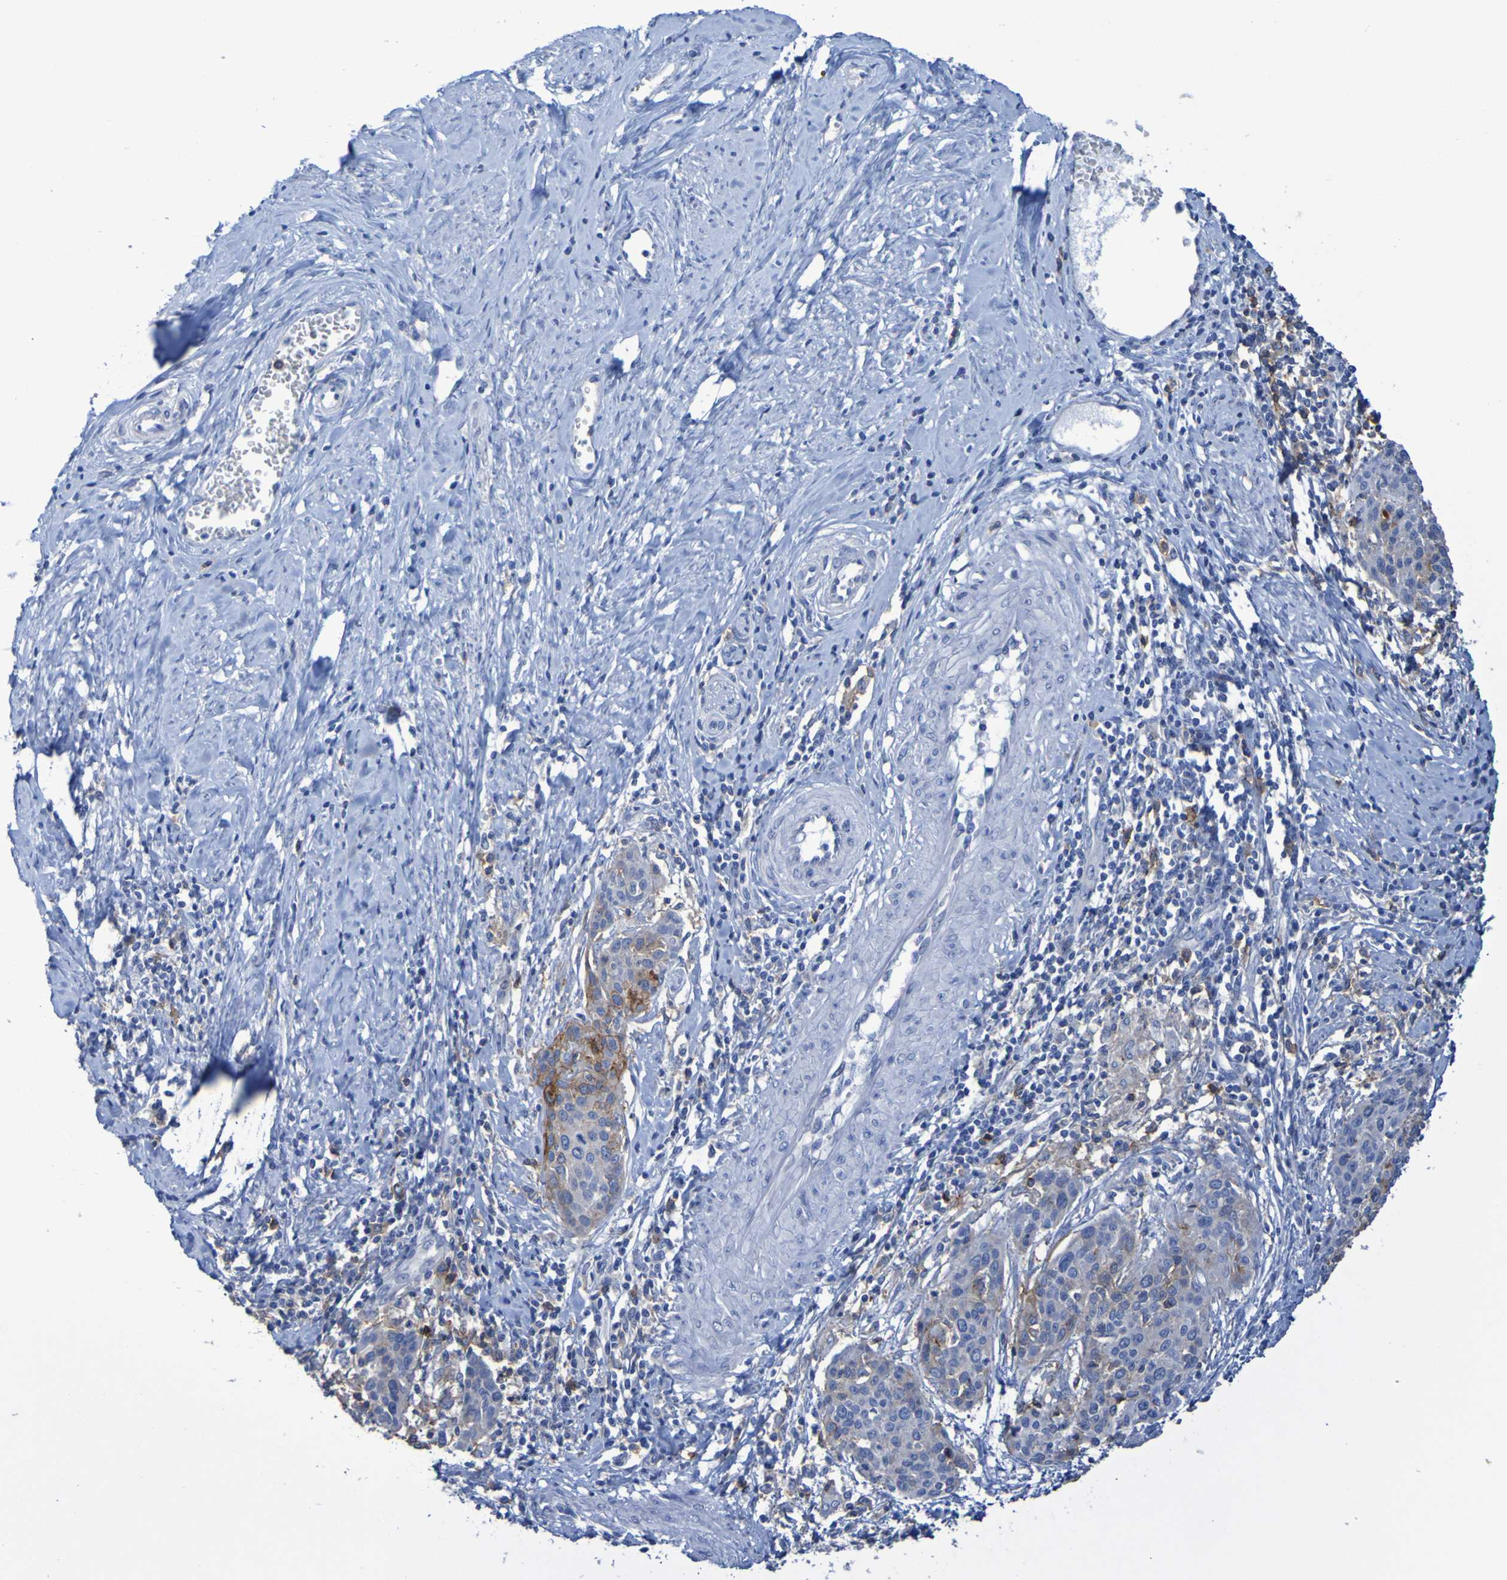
{"staining": {"intensity": "moderate", "quantity": "25%-75%", "location": "cytoplasmic/membranous"}, "tissue": "cervical cancer", "cell_type": "Tumor cells", "image_type": "cancer", "snomed": [{"axis": "morphology", "description": "Squamous cell carcinoma, NOS"}, {"axis": "topography", "description": "Cervix"}], "caption": "Moderate cytoplasmic/membranous positivity for a protein is present in approximately 25%-75% of tumor cells of cervical squamous cell carcinoma using IHC.", "gene": "SLC3A2", "patient": {"sex": "female", "age": 38}}